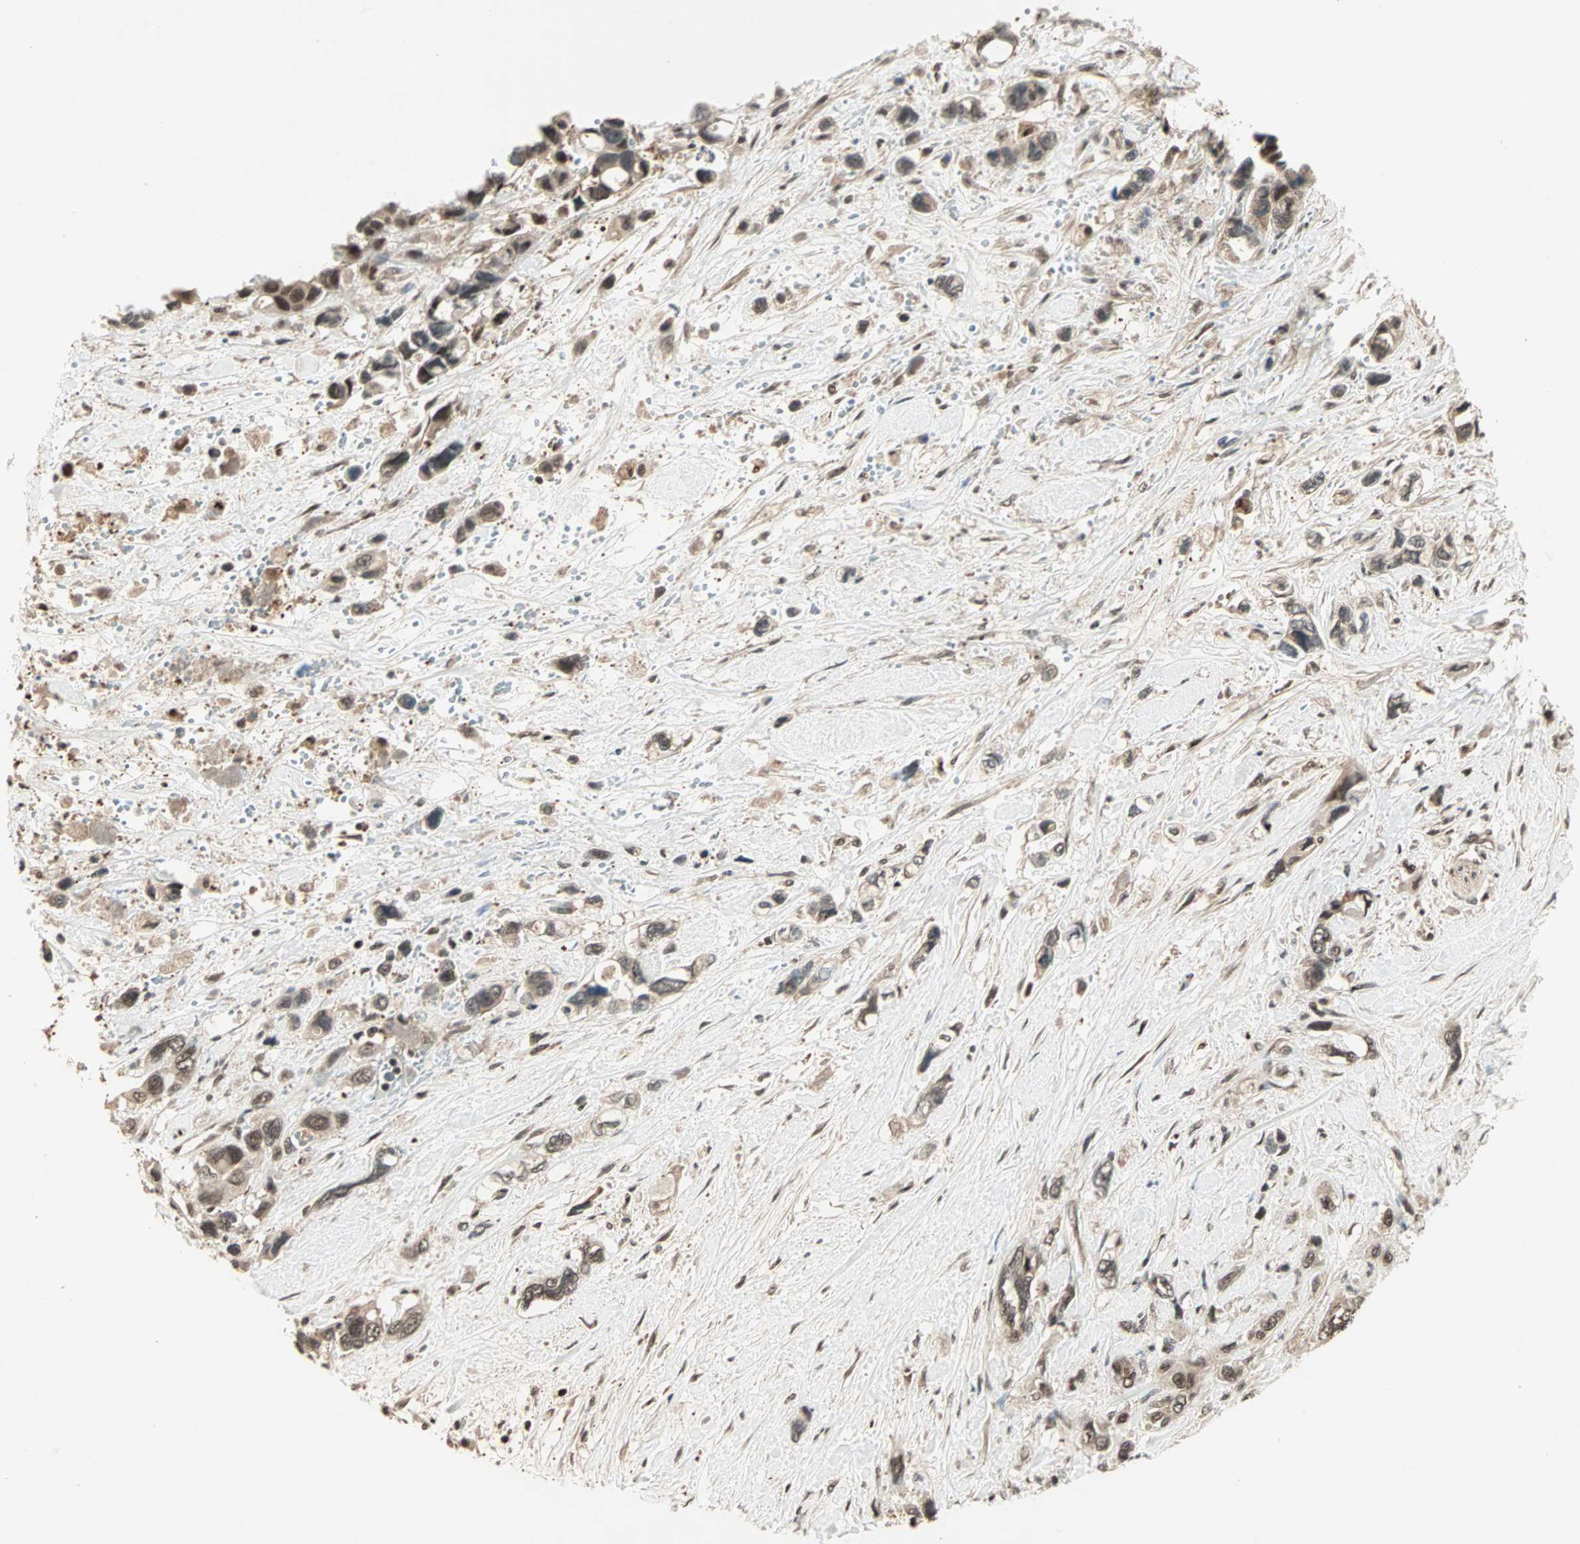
{"staining": {"intensity": "moderate", "quantity": ">75%", "location": "nuclear"}, "tissue": "pancreatic cancer", "cell_type": "Tumor cells", "image_type": "cancer", "snomed": [{"axis": "morphology", "description": "Adenocarcinoma, NOS"}, {"axis": "topography", "description": "Pancreas"}], "caption": "Pancreatic adenocarcinoma tissue displays moderate nuclear positivity in about >75% of tumor cells, visualized by immunohistochemistry. (brown staining indicates protein expression, while blue staining denotes nuclei).", "gene": "ZNF701", "patient": {"sex": "male", "age": 46}}